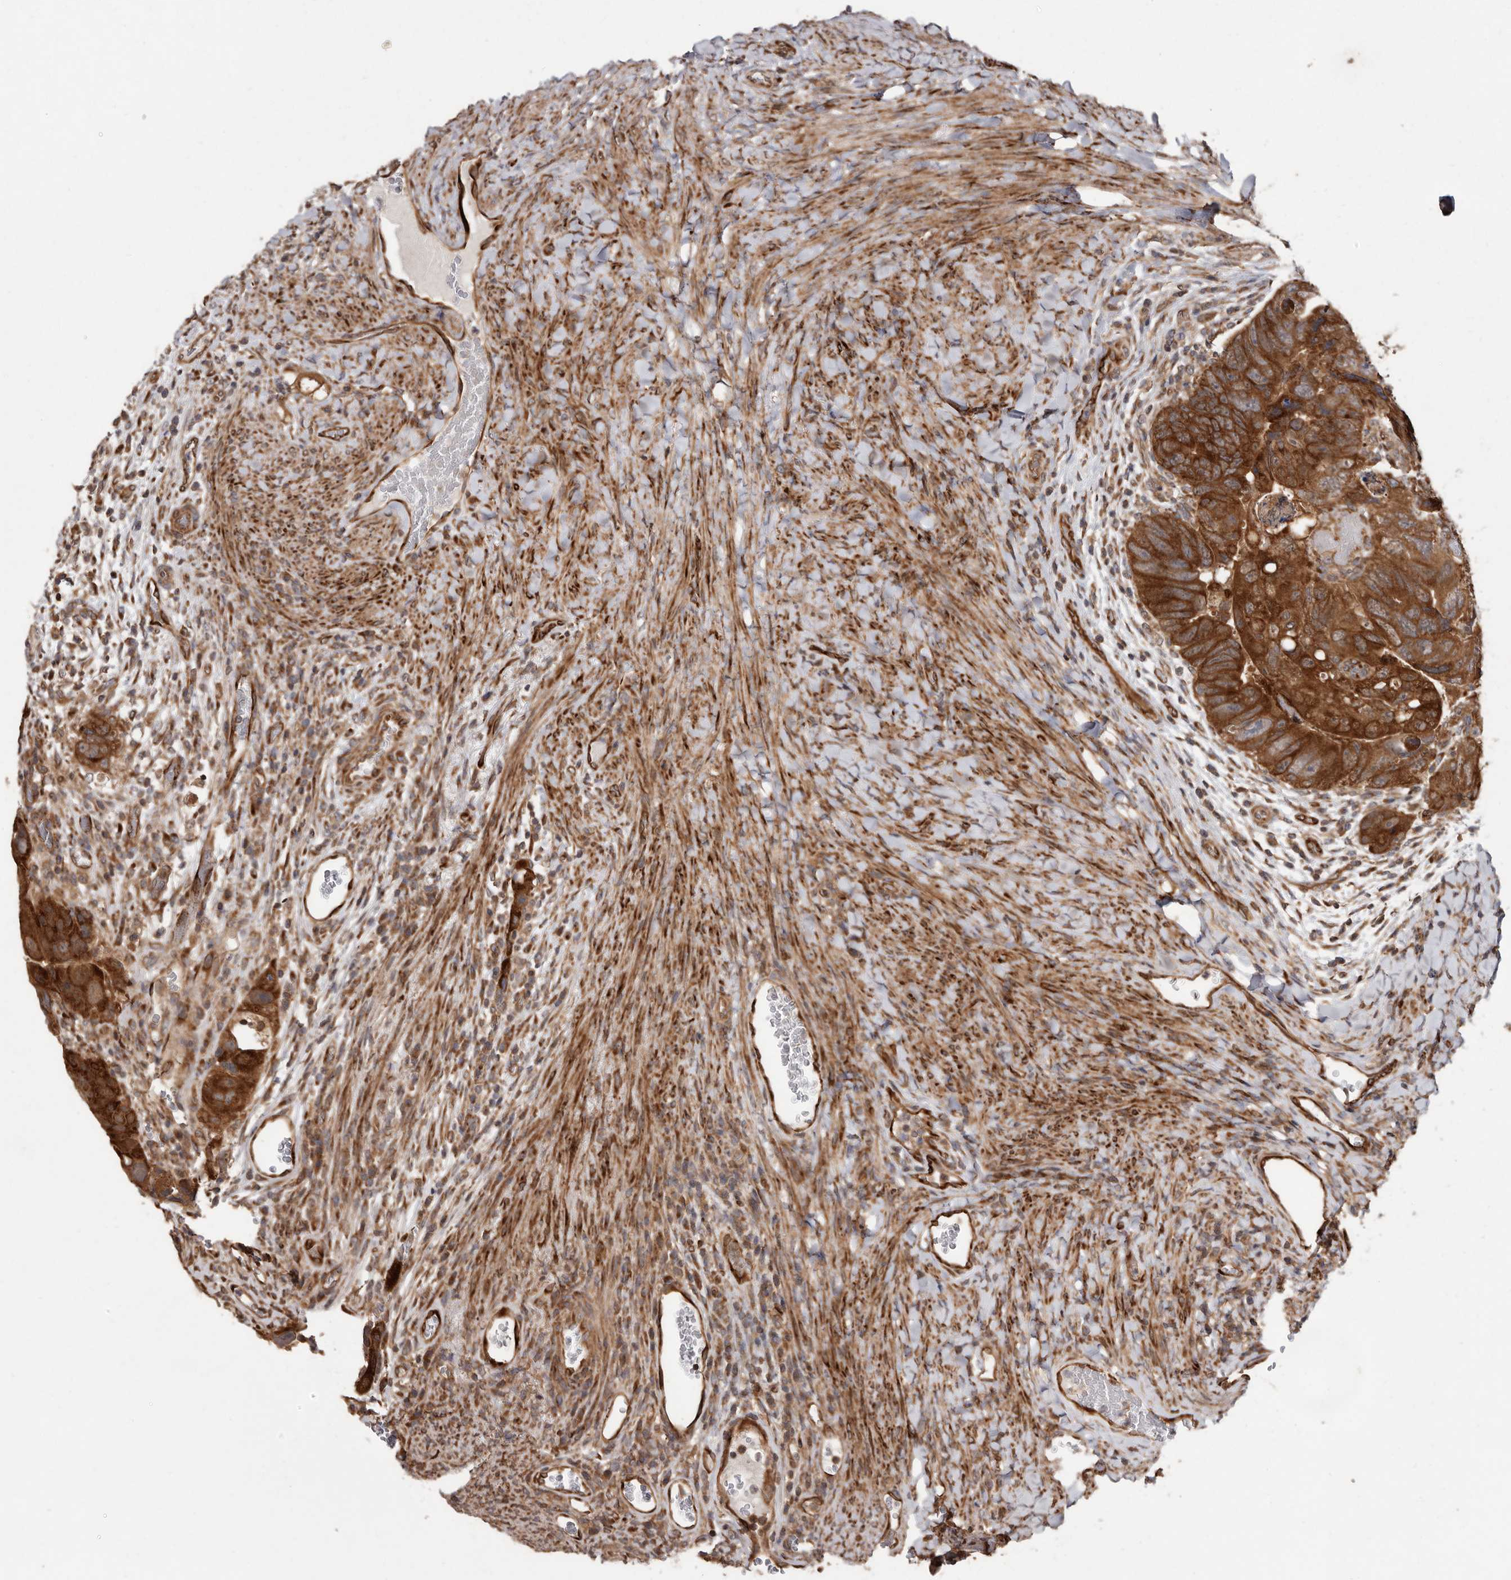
{"staining": {"intensity": "strong", "quantity": ">75%", "location": "cytoplasmic/membranous"}, "tissue": "colorectal cancer", "cell_type": "Tumor cells", "image_type": "cancer", "snomed": [{"axis": "morphology", "description": "Adenocarcinoma, NOS"}, {"axis": "topography", "description": "Rectum"}], "caption": "Tumor cells demonstrate strong cytoplasmic/membranous expression in about >75% of cells in colorectal cancer. Using DAB (brown) and hematoxylin (blue) stains, captured at high magnification using brightfield microscopy.", "gene": "FLAD1", "patient": {"sex": "male", "age": 59}}